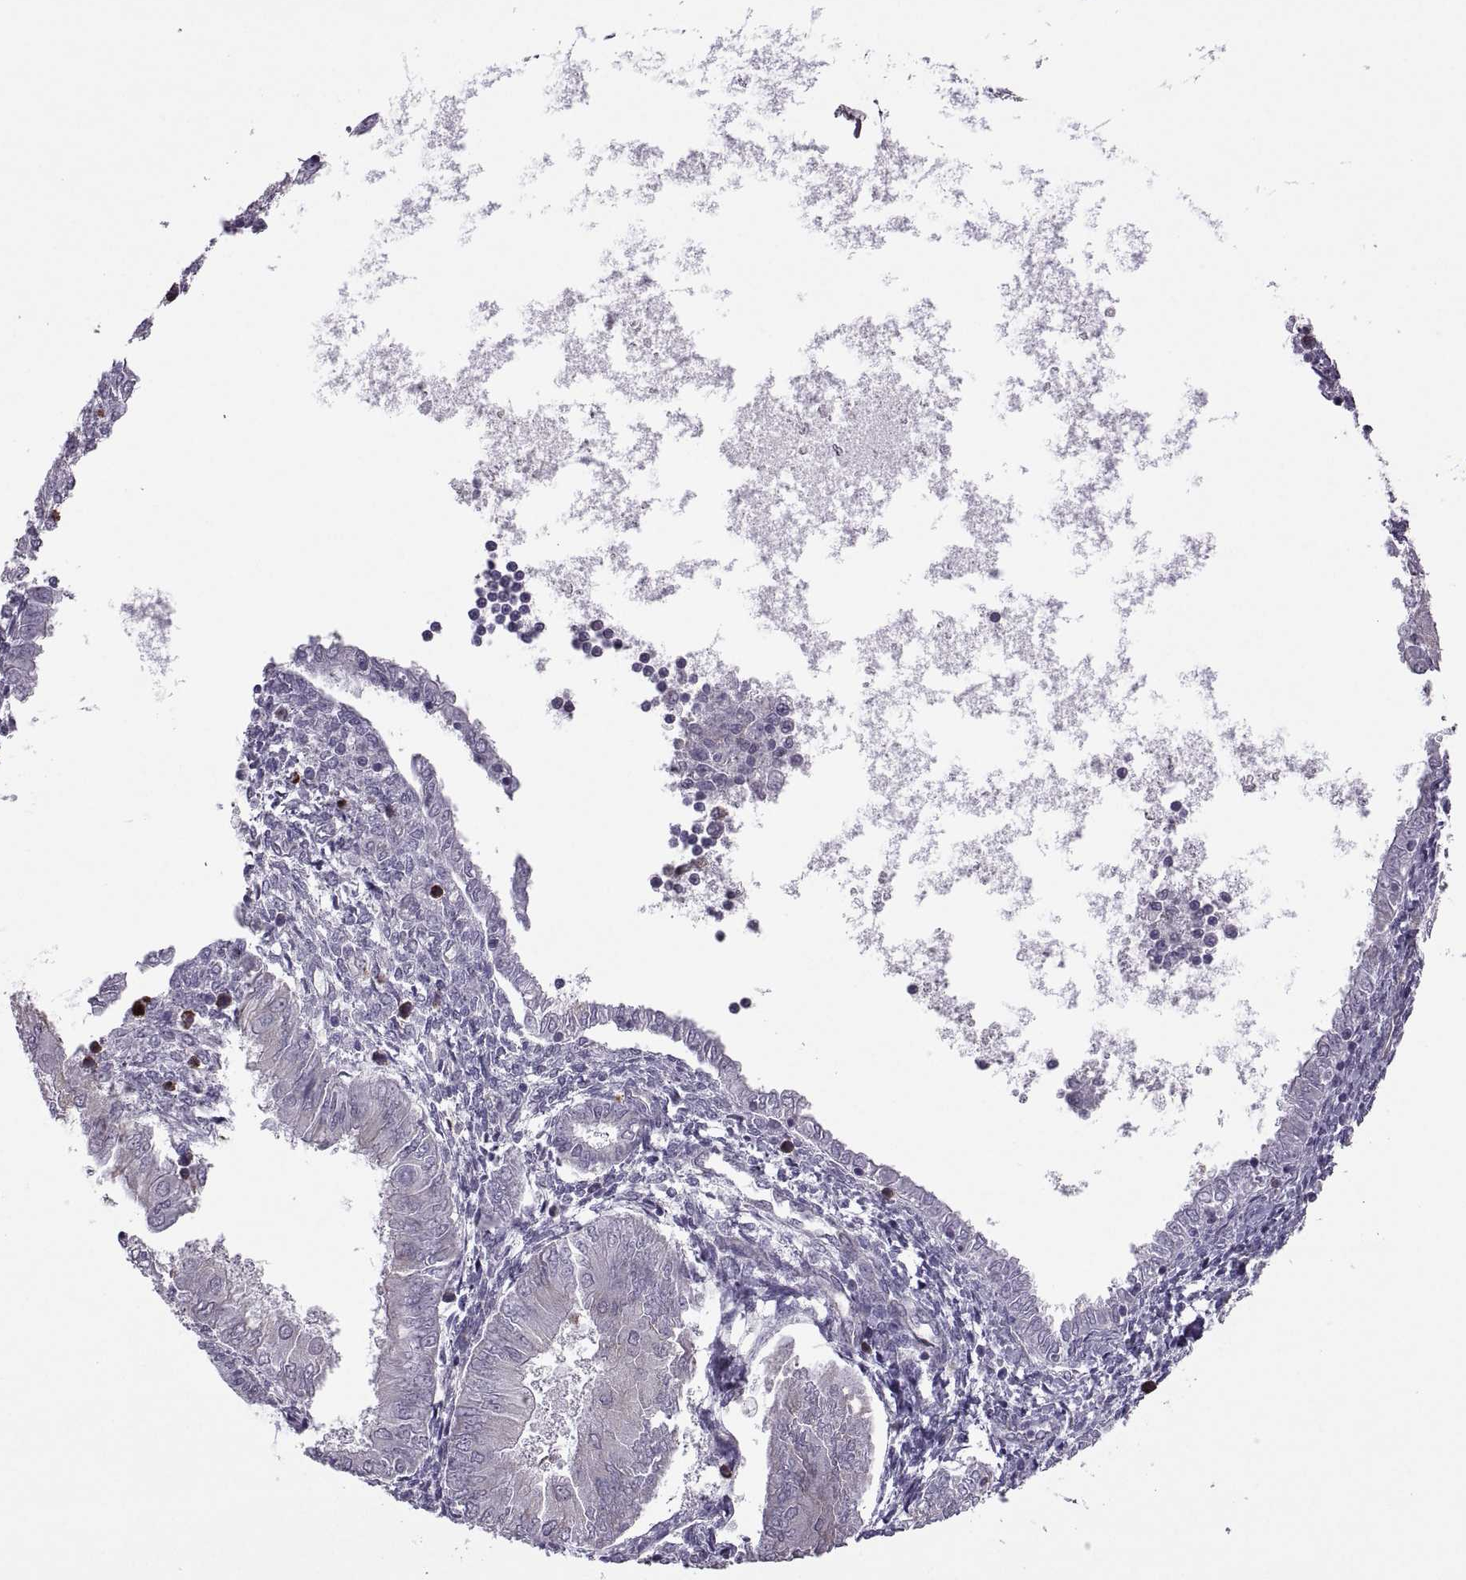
{"staining": {"intensity": "negative", "quantity": "none", "location": "none"}, "tissue": "endometrial cancer", "cell_type": "Tumor cells", "image_type": "cancer", "snomed": [{"axis": "morphology", "description": "Adenocarcinoma, NOS"}, {"axis": "topography", "description": "Endometrium"}], "caption": "An IHC micrograph of endometrial cancer (adenocarcinoma) is shown. There is no staining in tumor cells of endometrial cancer (adenocarcinoma). The staining is performed using DAB (3,3'-diaminobenzidine) brown chromogen with nuclei counter-stained in using hematoxylin.", "gene": "PABPC1", "patient": {"sex": "female", "age": 53}}